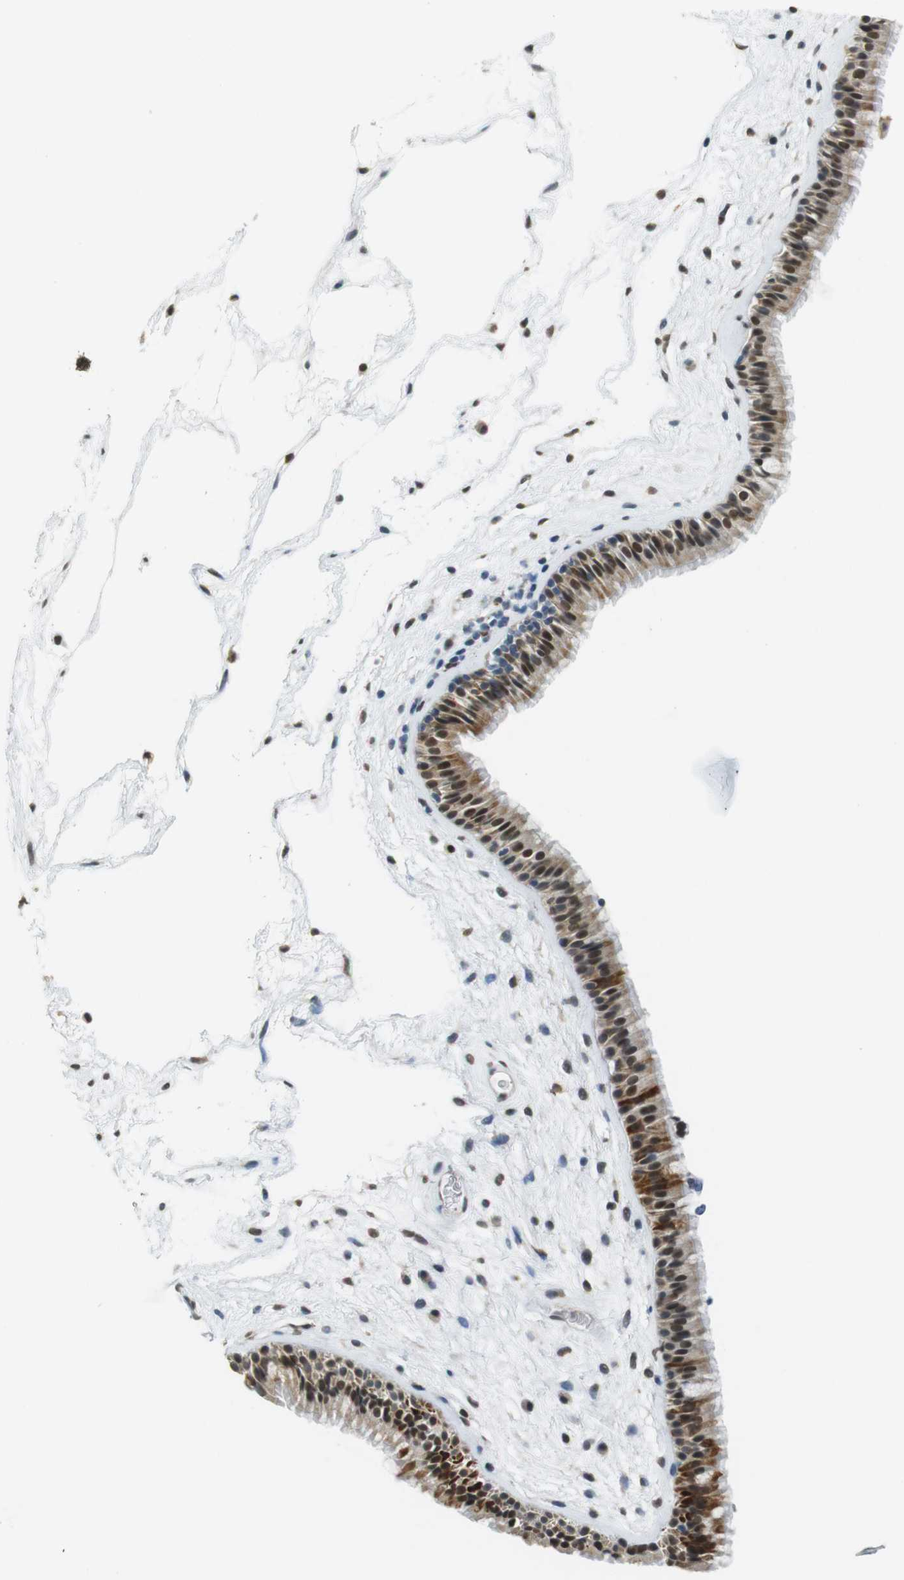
{"staining": {"intensity": "moderate", "quantity": ">75%", "location": "cytoplasmic/membranous,nuclear"}, "tissue": "nasopharynx", "cell_type": "Respiratory epithelial cells", "image_type": "normal", "snomed": [{"axis": "morphology", "description": "Normal tissue, NOS"}, {"axis": "morphology", "description": "Inflammation, NOS"}, {"axis": "topography", "description": "Nasopharynx"}], "caption": "DAB (3,3'-diaminobenzidine) immunohistochemical staining of benign human nasopharynx displays moderate cytoplasmic/membranous,nuclear protein staining in about >75% of respiratory epithelial cells. (brown staining indicates protein expression, while blue staining denotes nuclei).", "gene": "USP7", "patient": {"sex": "male", "age": 48}}